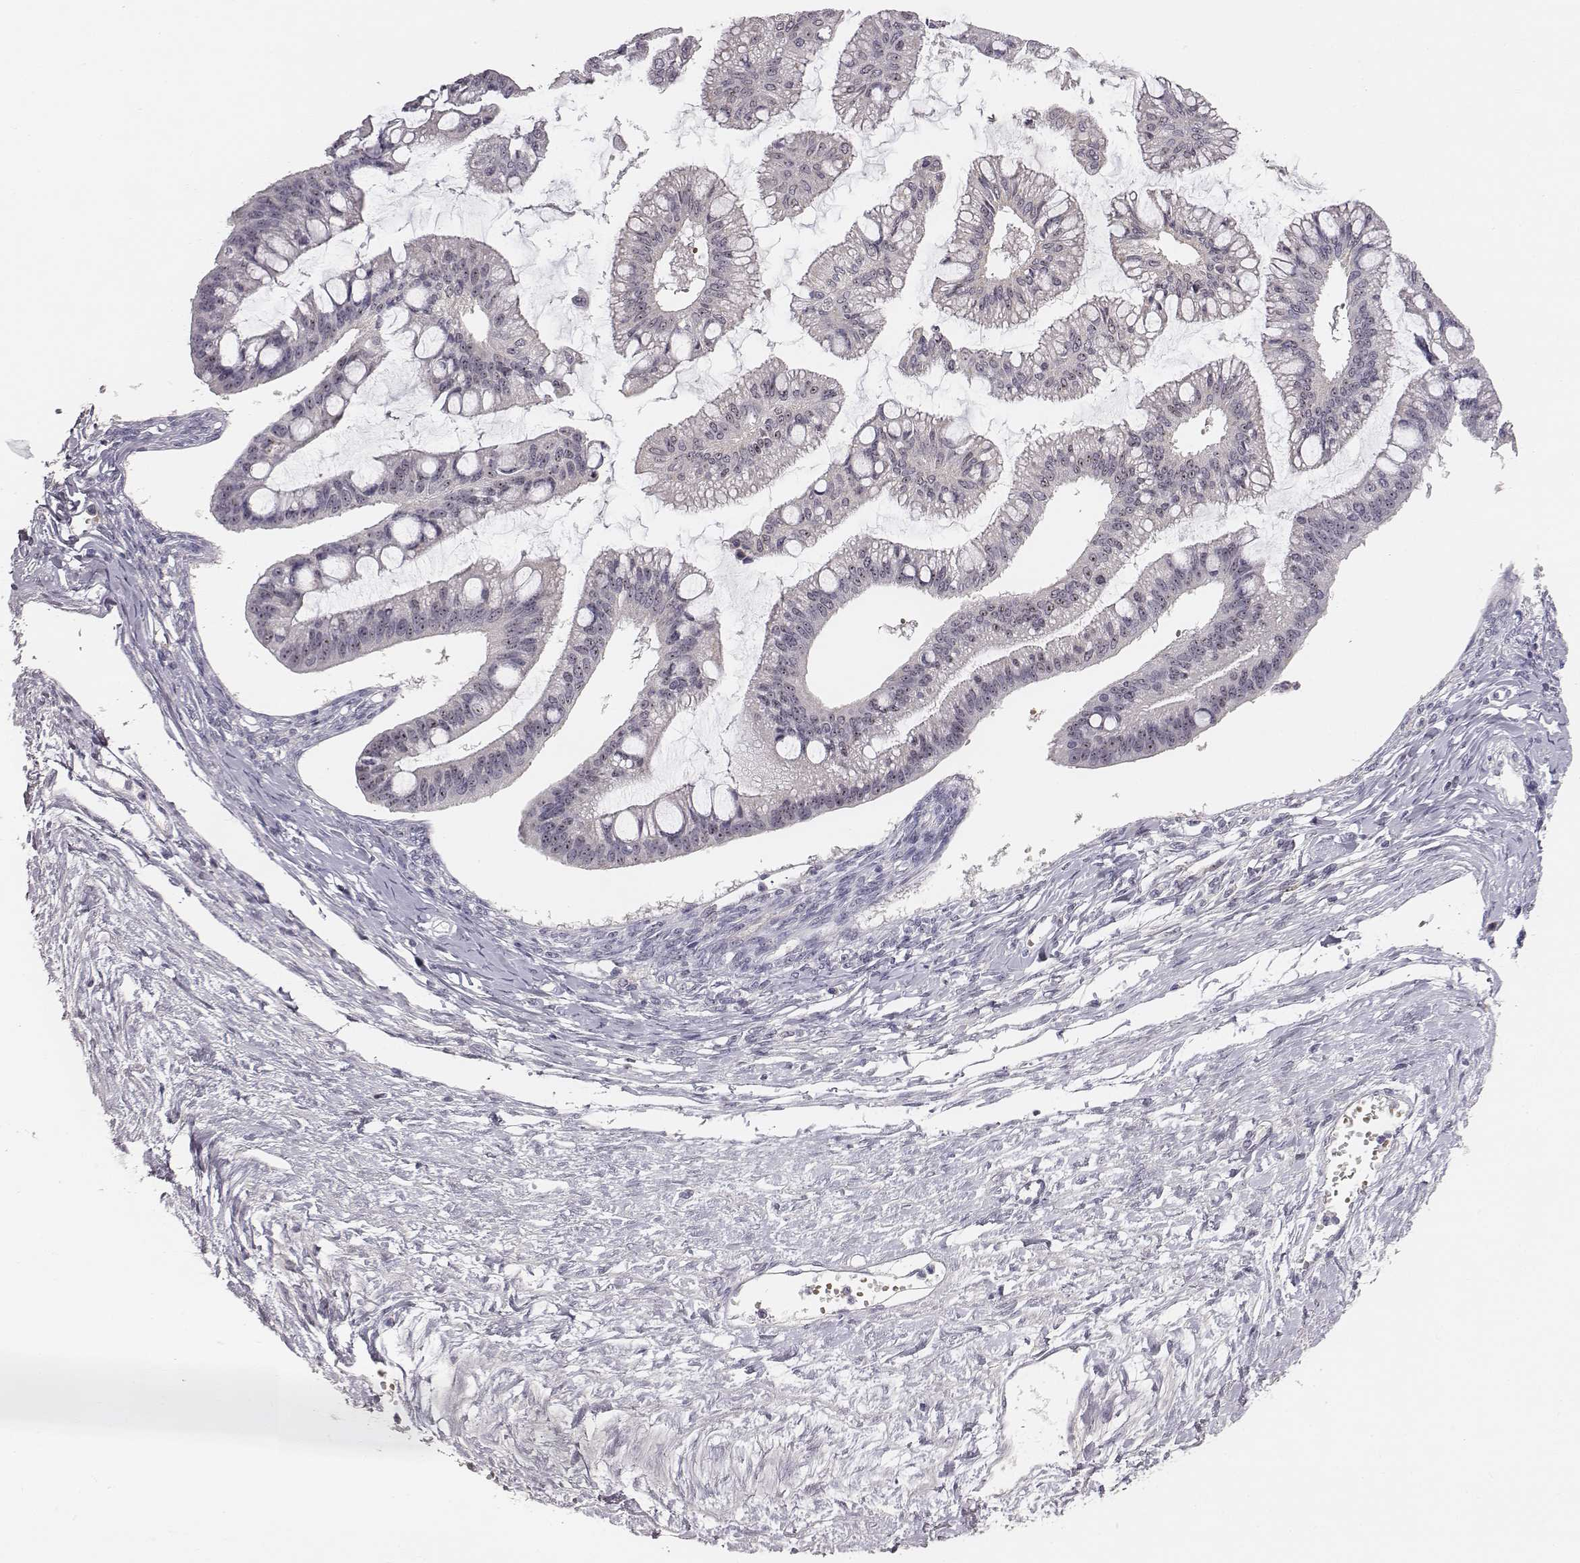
{"staining": {"intensity": "moderate", "quantity": "<25%", "location": "nuclear"}, "tissue": "ovarian cancer", "cell_type": "Tumor cells", "image_type": "cancer", "snomed": [{"axis": "morphology", "description": "Cystadenocarcinoma, mucinous, NOS"}, {"axis": "topography", "description": "Ovary"}], "caption": "Protein expression analysis of human ovarian mucinous cystadenocarcinoma reveals moderate nuclear positivity in about <25% of tumor cells.", "gene": "NIFK", "patient": {"sex": "female", "age": 73}}